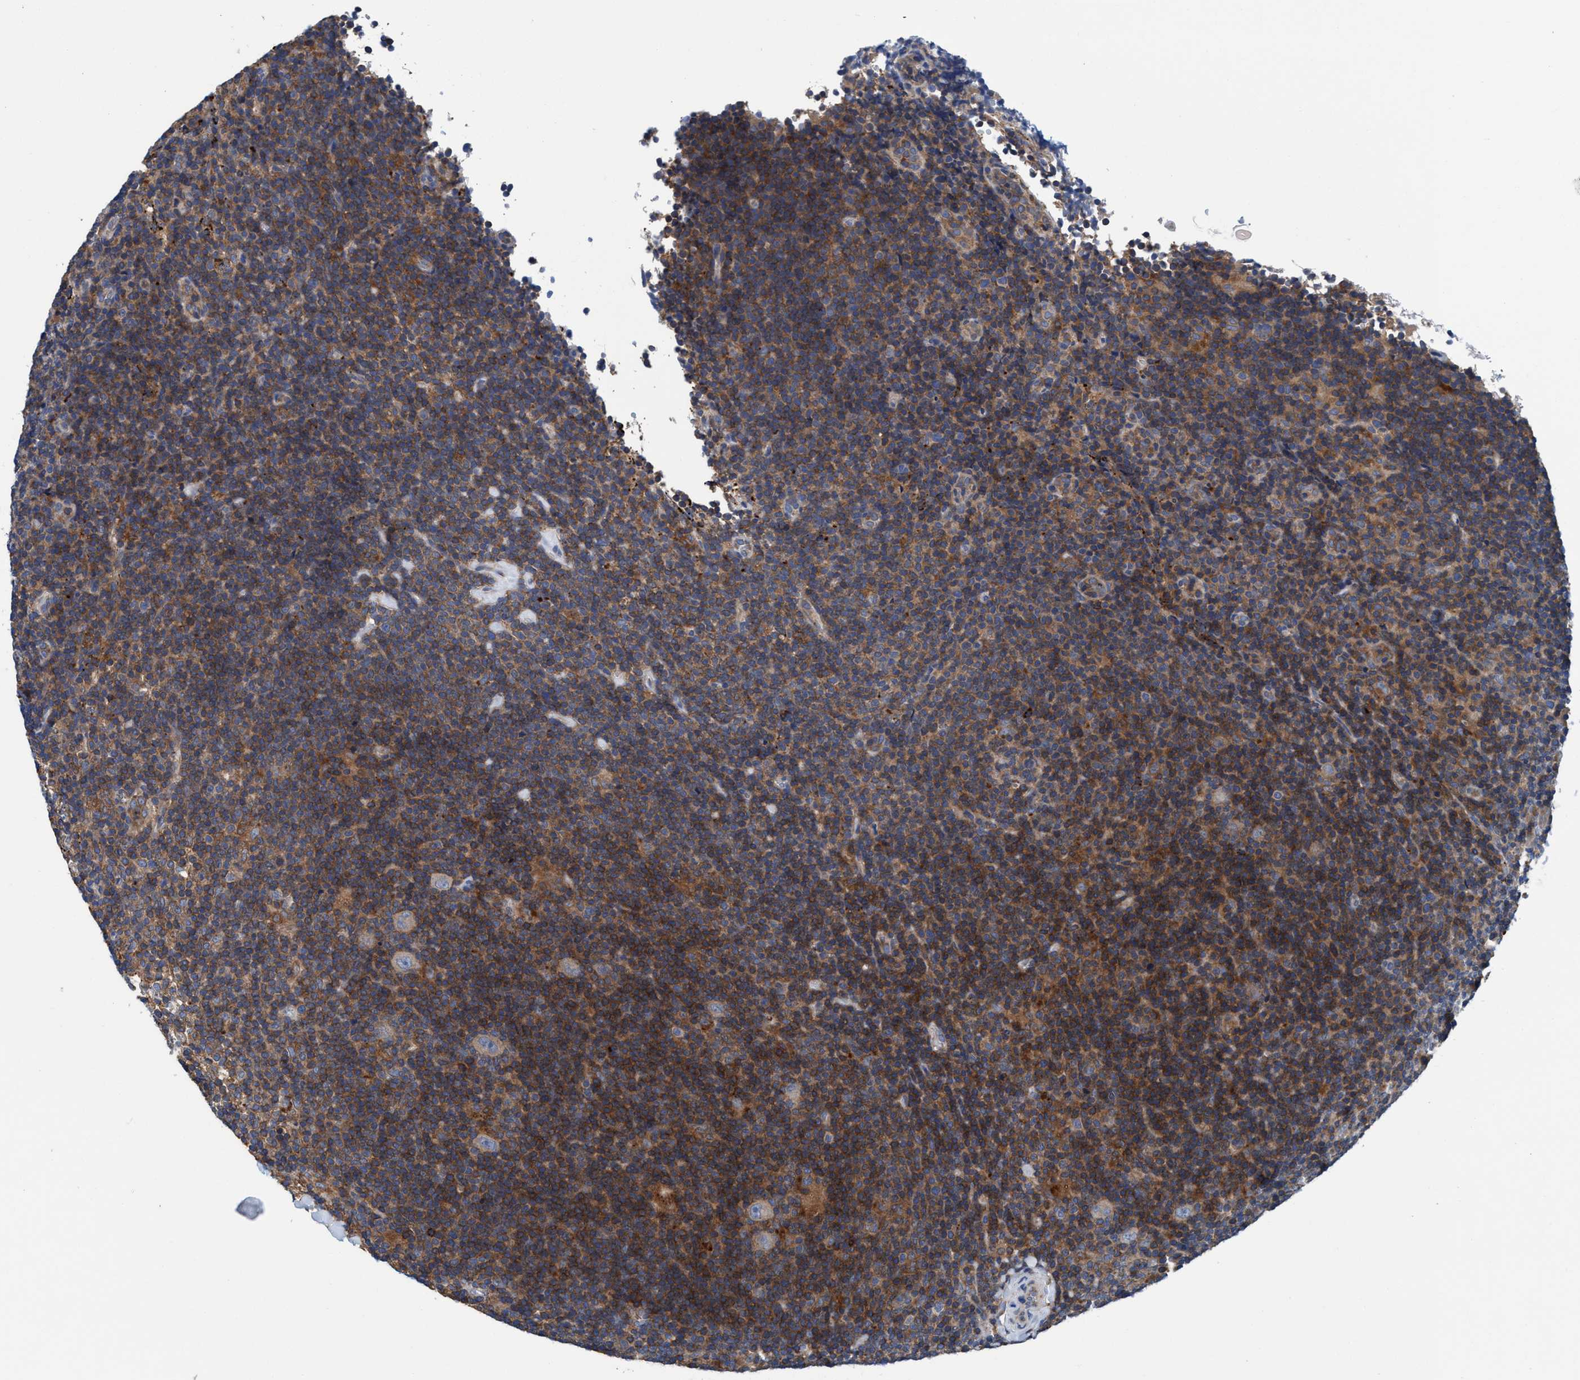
{"staining": {"intensity": "weak", "quantity": ">75%", "location": "cytoplasmic/membranous"}, "tissue": "lymphoma", "cell_type": "Tumor cells", "image_type": "cancer", "snomed": [{"axis": "morphology", "description": "Hodgkin's disease, NOS"}, {"axis": "topography", "description": "Lymph node"}], "caption": "Tumor cells reveal low levels of weak cytoplasmic/membranous staining in approximately >75% of cells in human lymphoma. (DAB (3,3'-diaminobenzidine) IHC with brightfield microscopy, high magnification).", "gene": "ENDOG", "patient": {"sex": "female", "age": 57}}